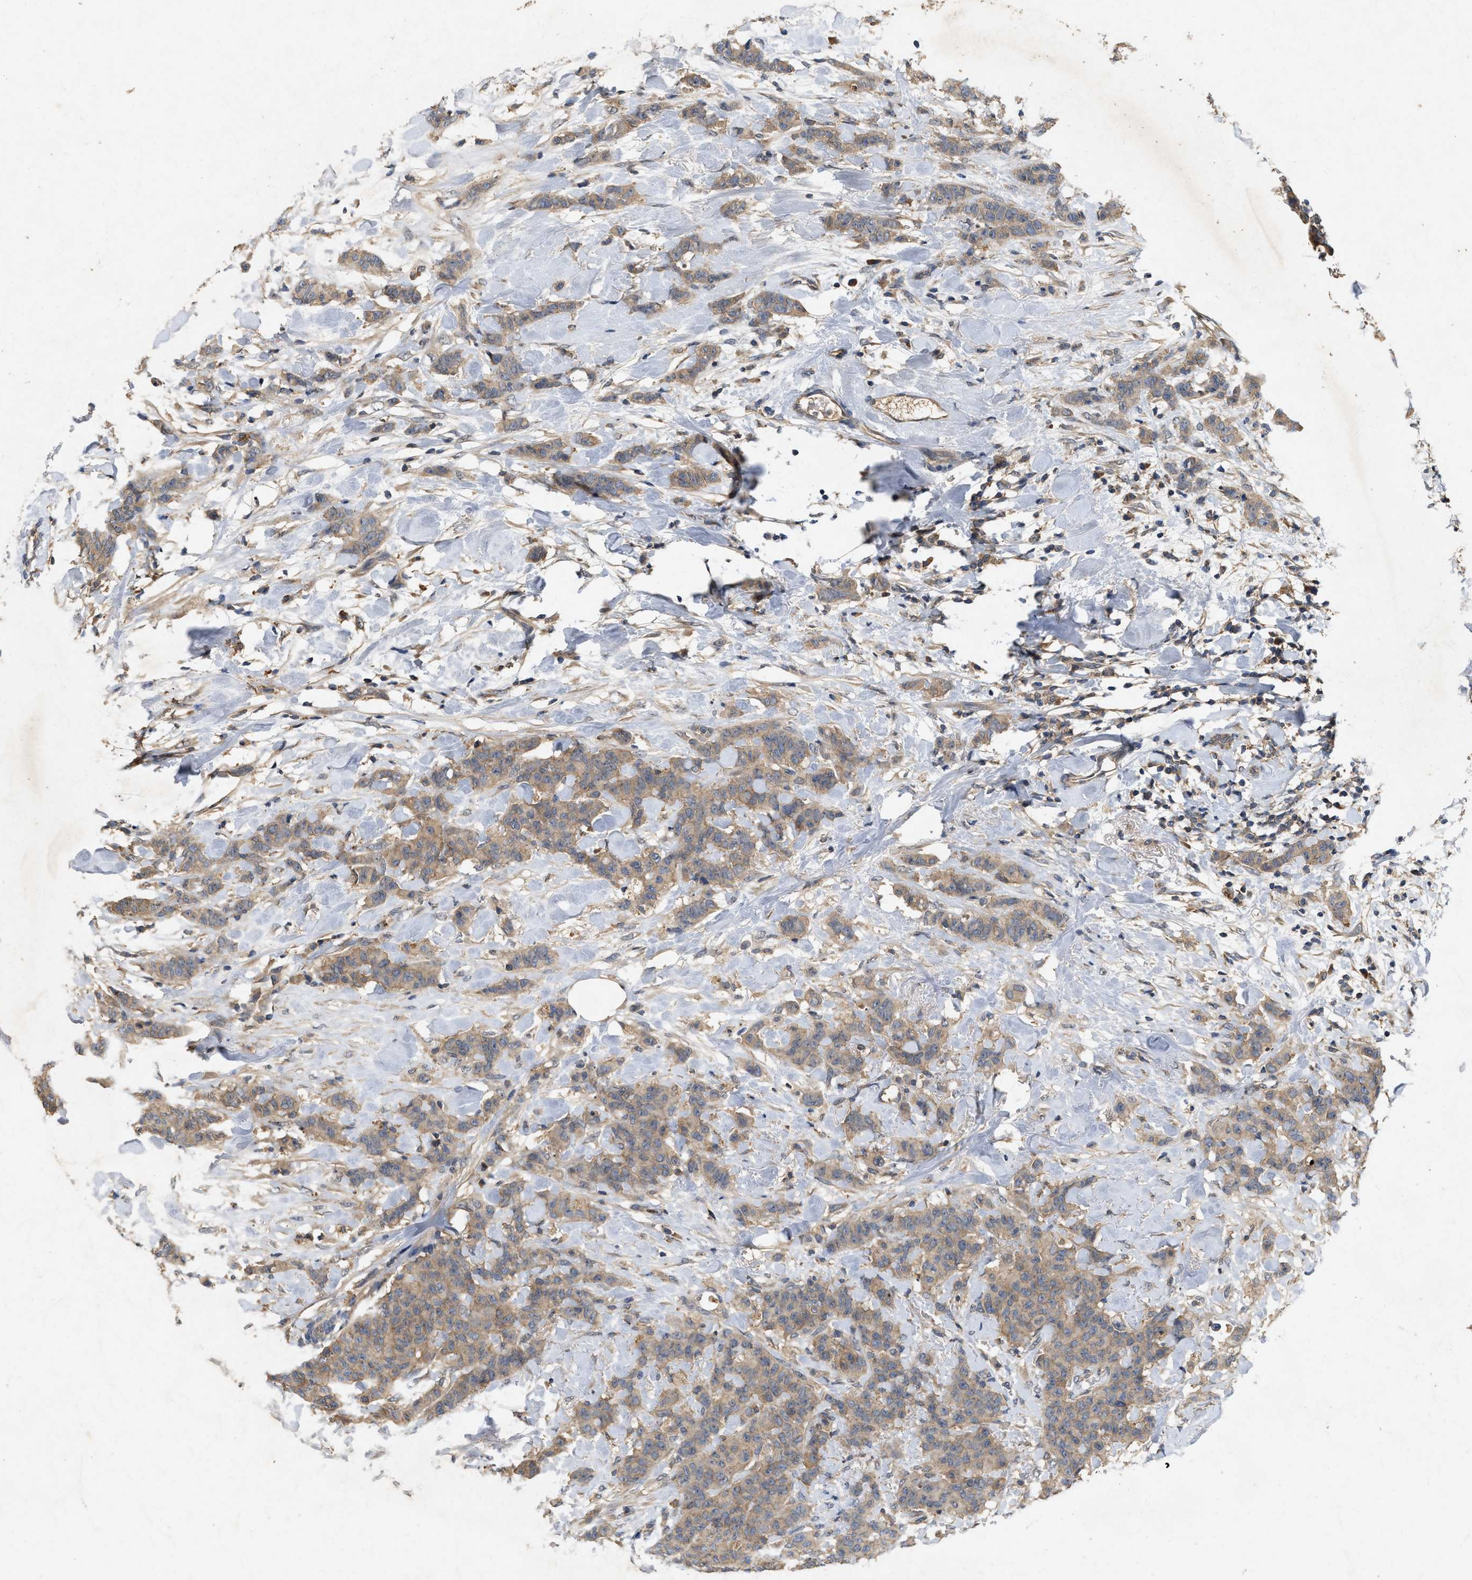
{"staining": {"intensity": "moderate", "quantity": ">75%", "location": "cytoplasmic/membranous"}, "tissue": "breast cancer", "cell_type": "Tumor cells", "image_type": "cancer", "snomed": [{"axis": "morphology", "description": "Normal tissue, NOS"}, {"axis": "morphology", "description": "Duct carcinoma"}, {"axis": "topography", "description": "Breast"}], "caption": "Brown immunohistochemical staining in human breast cancer (intraductal carcinoma) displays moderate cytoplasmic/membranous staining in about >75% of tumor cells.", "gene": "LPAR2", "patient": {"sex": "female", "age": 40}}